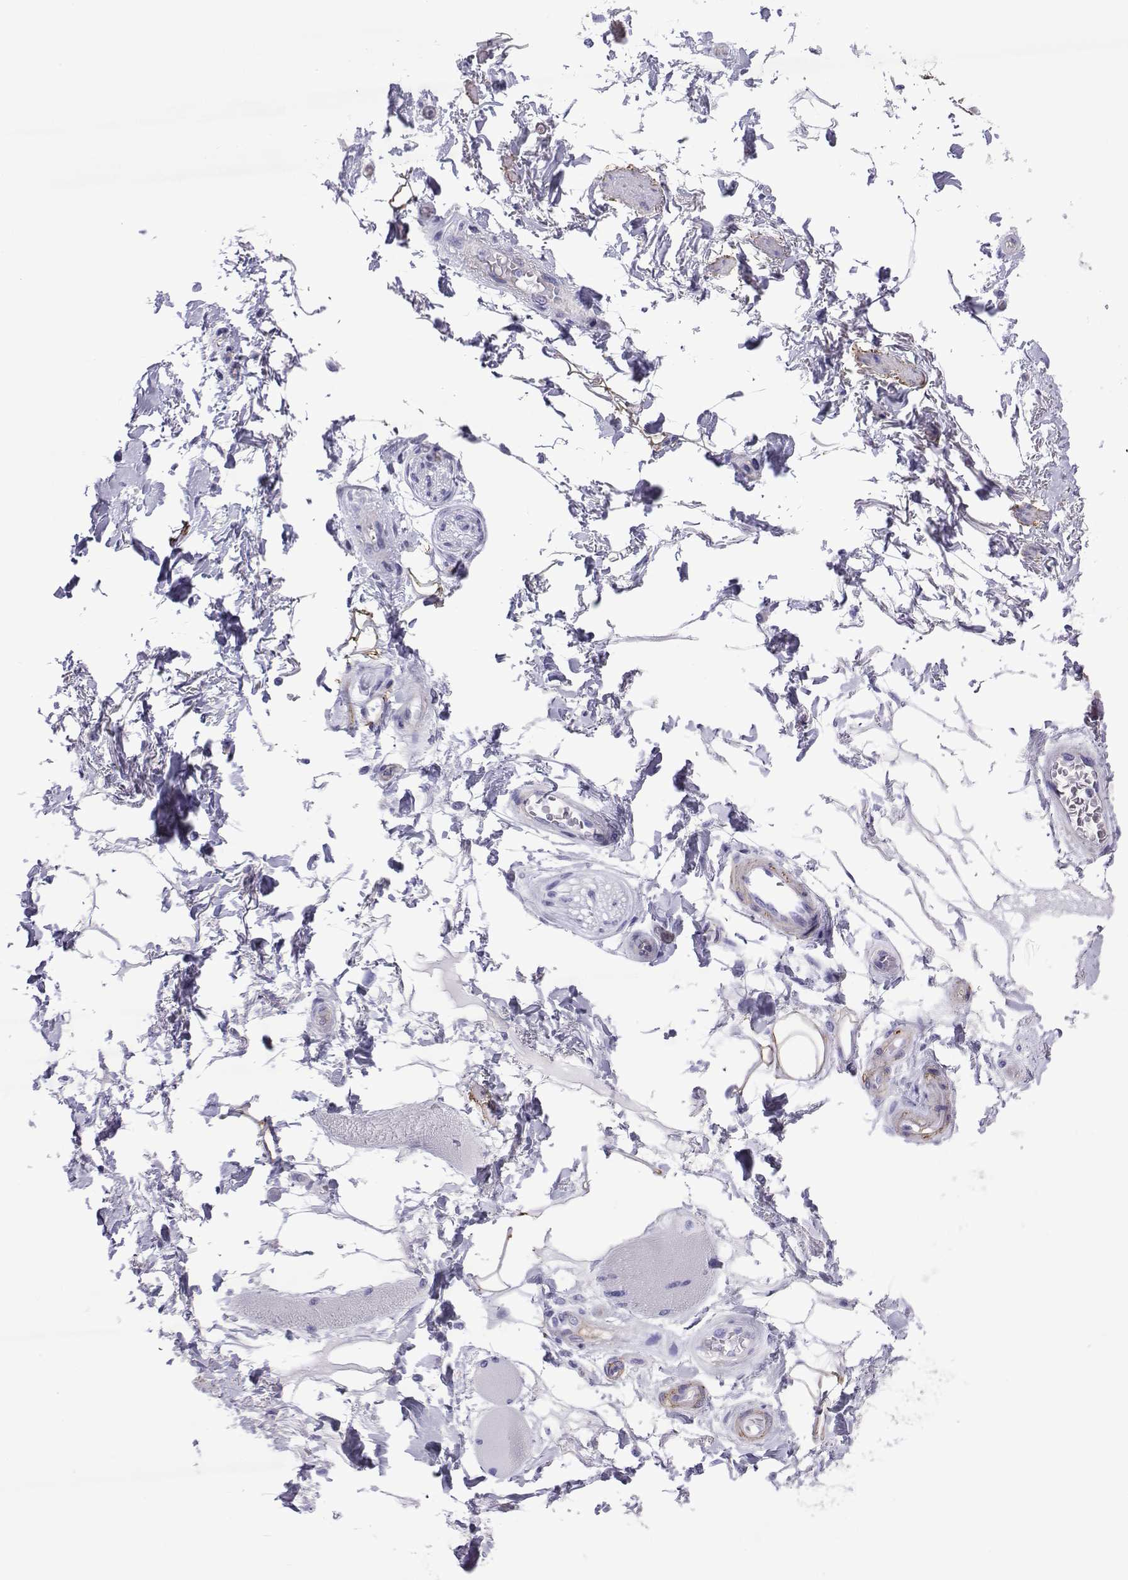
{"staining": {"intensity": "negative", "quantity": "none", "location": "none"}, "tissue": "adipose tissue", "cell_type": "Adipocytes", "image_type": "normal", "snomed": [{"axis": "morphology", "description": "Normal tissue, NOS"}, {"axis": "topography", "description": "Skeletal muscle"}, {"axis": "topography", "description": "Anal"}, {"axis": "topography", "description": "Peripheral nerve tissue"}], "caption": "Adipocytes show no significant protein staining in benign adipose tissue. (DAB (3,3'-diaminobenzidine) immunohistochemistry with hematoxylin counter stain).", "gene": "SPANXA1", "patient": {"sex": "male", "age": 53}}